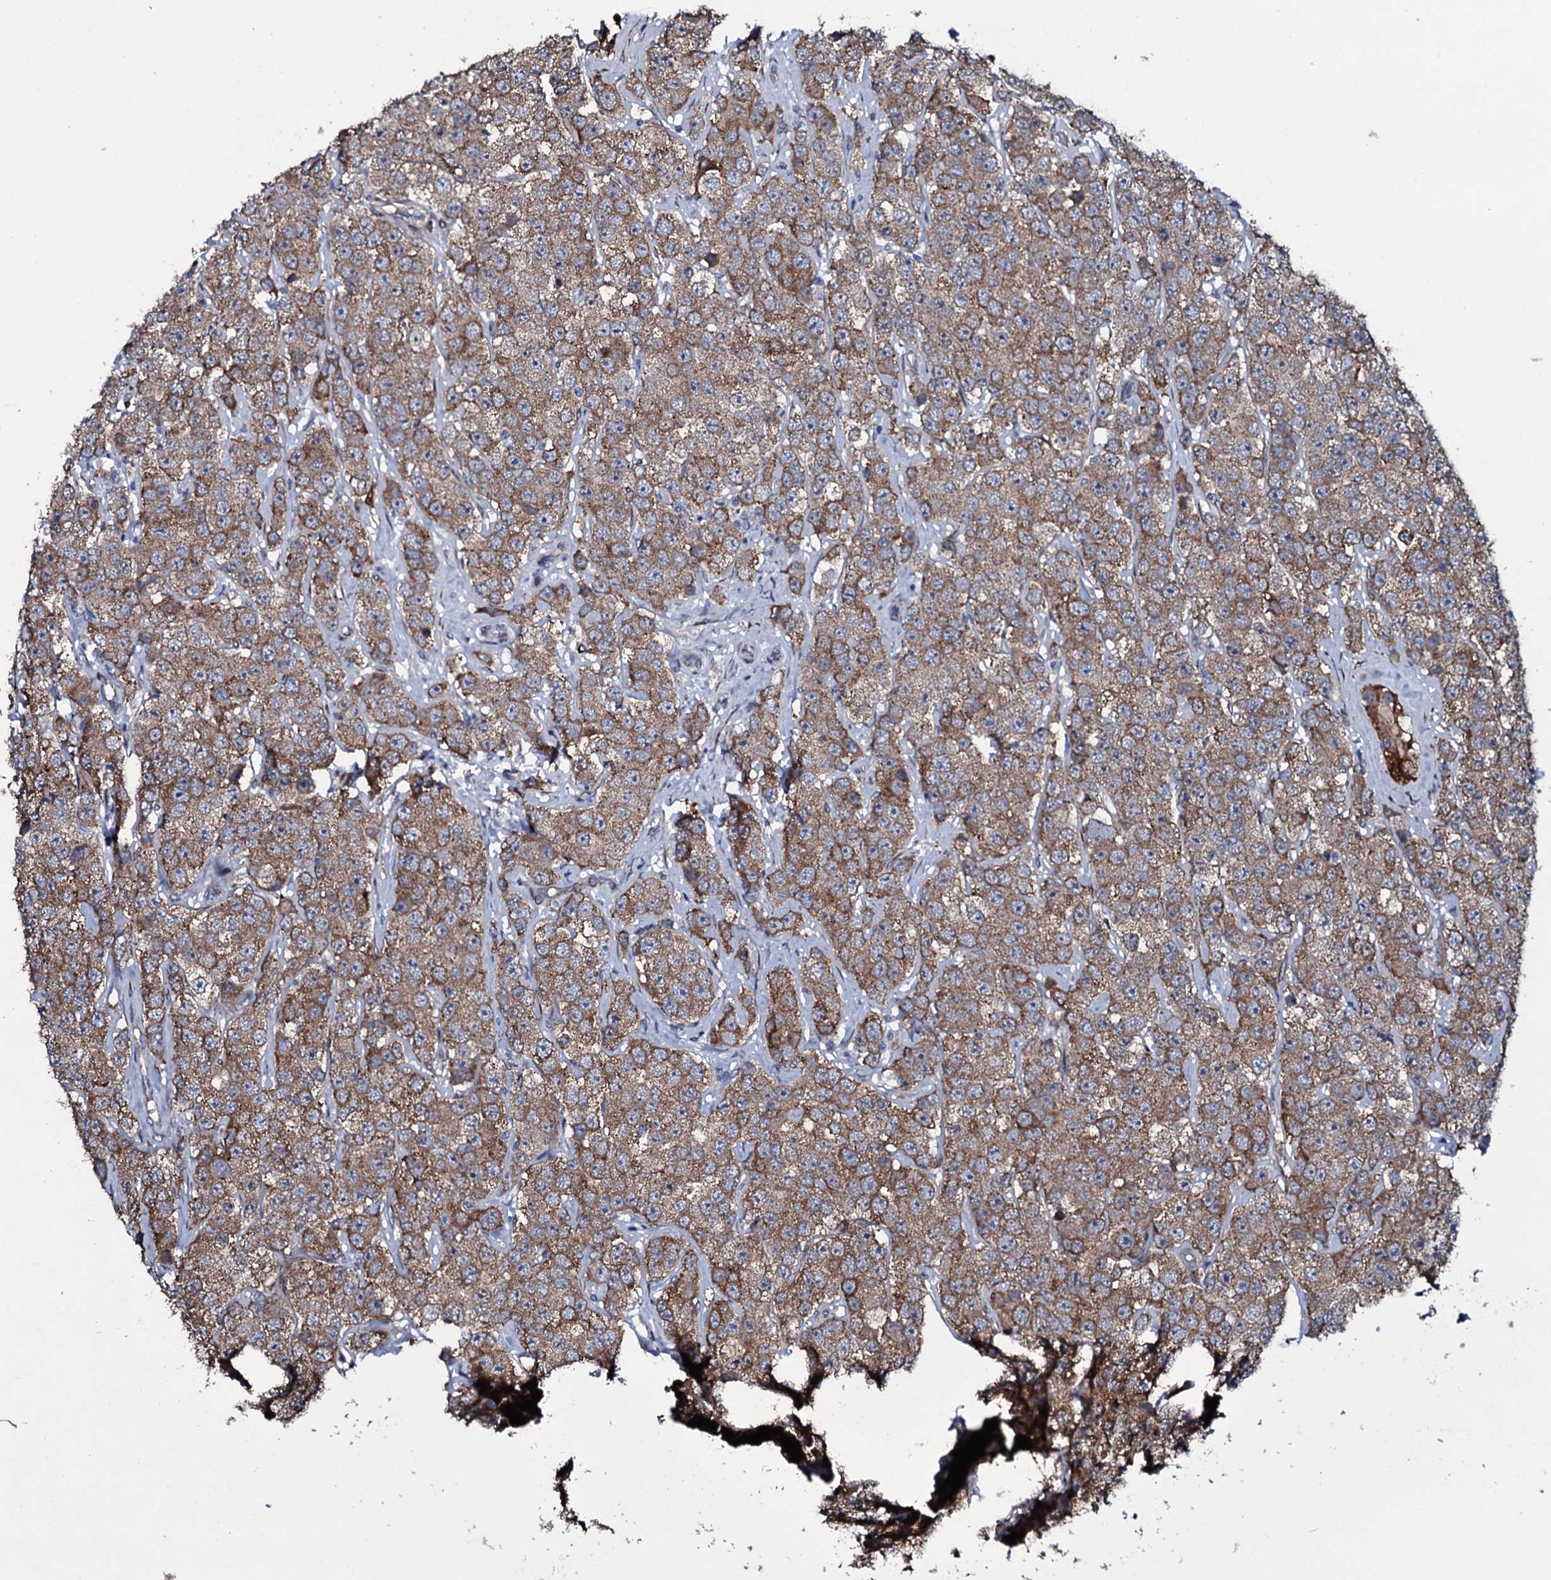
{"staining": {"intensity": "moderate", "quantity": ">75%", "location": "cytoplasmic/membranous"}, "tissue": "testis cancer", "cell_type": "Tumor cells", "image_type": "cancer", "snomed": [{"axis": "morphology", "description": "Seminoma, NOS"}, {"axis": "topography", "description": "Testis"}], "caption": "Seminoma (testis) was stained to show a protein in brown. There is medium levels of moderate cytoplasmic/membranous expression in about >75% of tumor cells.", "gene": "WIPF3", "patient": {"sex": "male", "age": 28}}